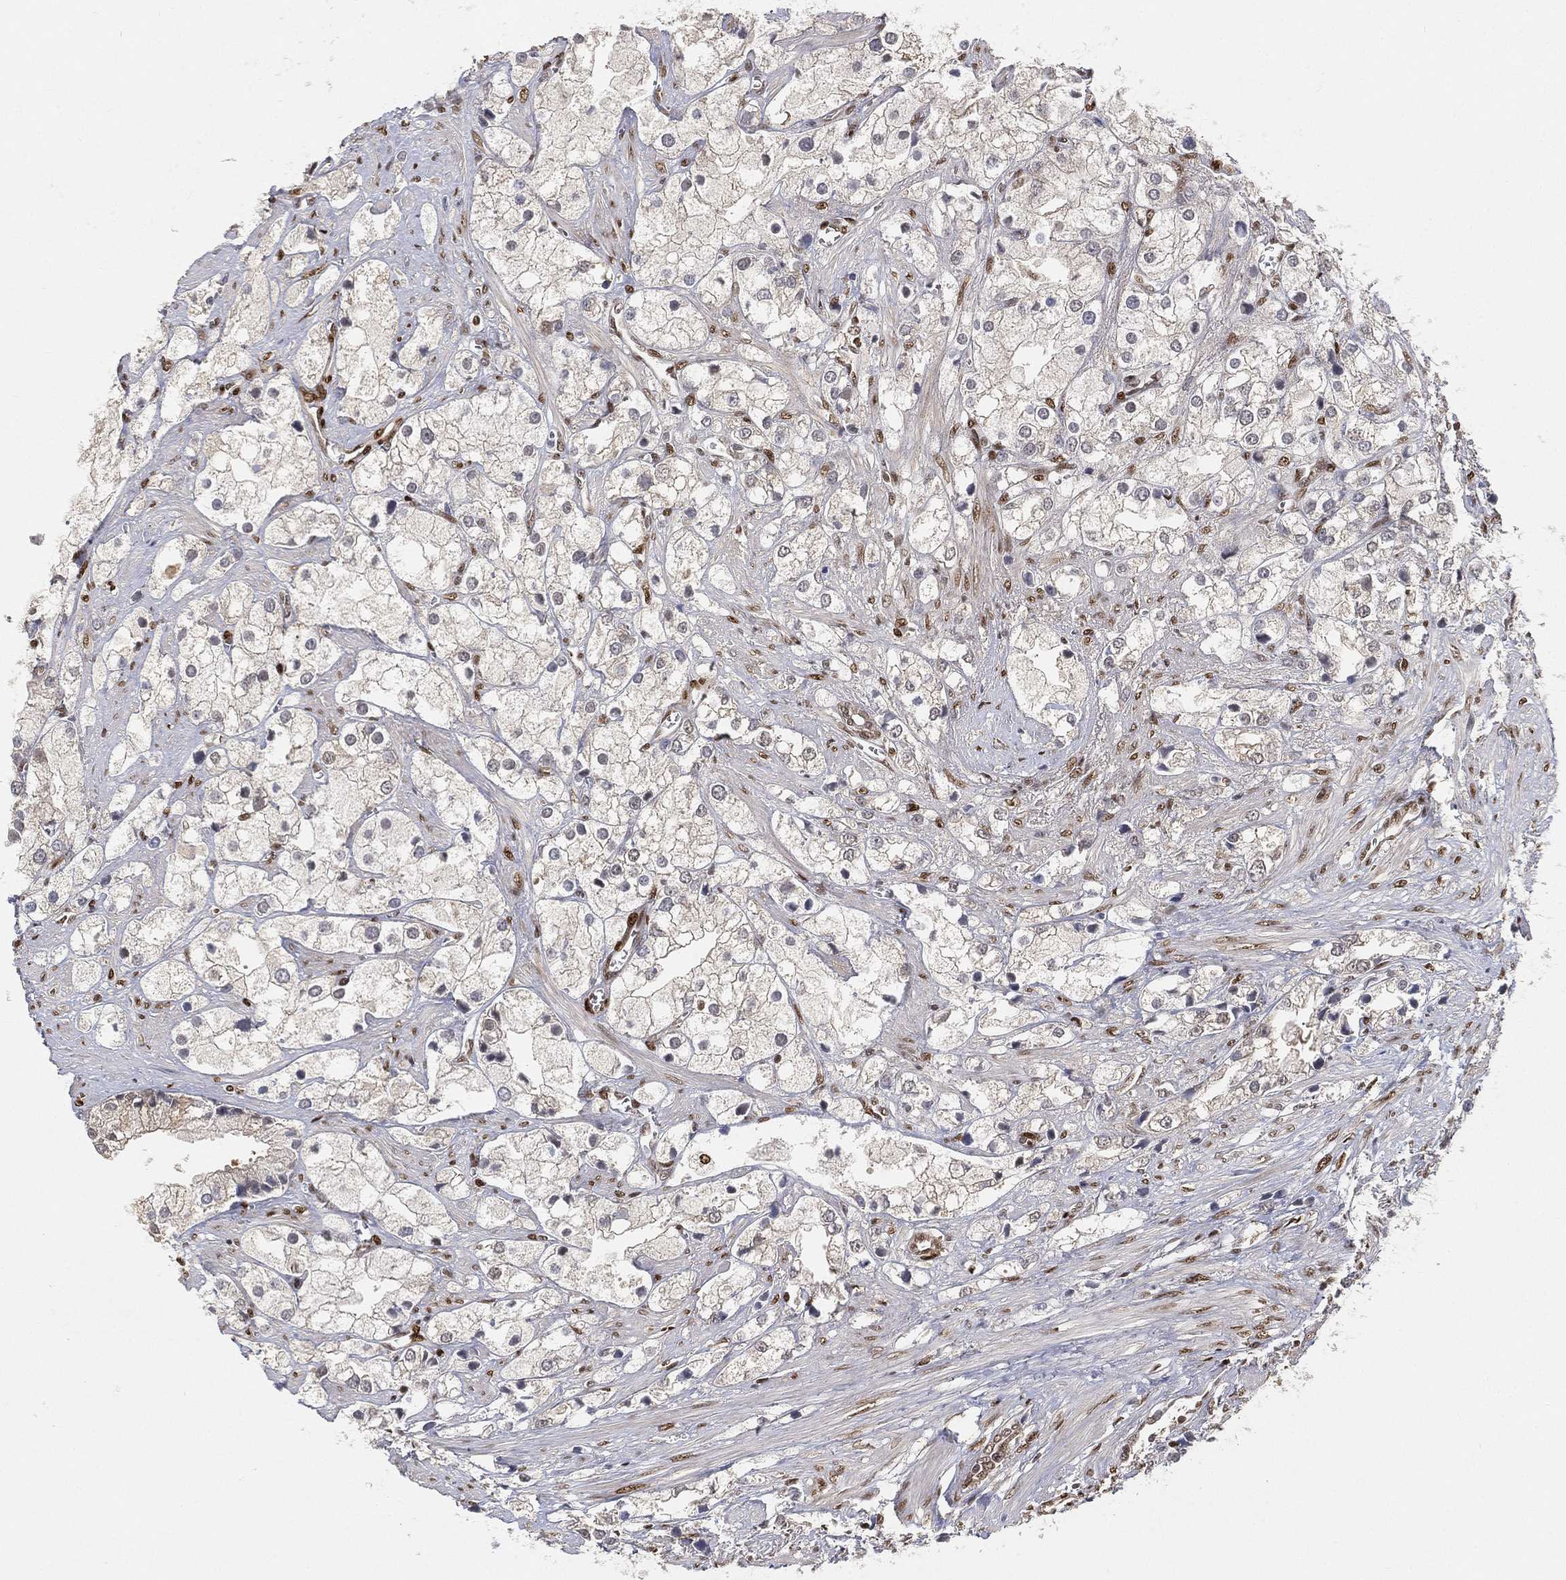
{"staining": {"intensity": "negative", "quantity": "none", "location": "none"}, "tissue": "prostate cancer", "cell_type": "Tumor cells", "image_type": "cancer", "snomed": [{"axis": "morphology", "description": "Adenocarcinoma, NOS"}, {"axis": "topography", "description": "Prostate and seminal vesicle, NOS"}, {"axis": "topography", "description": "Prostate"}], "caption": "DAB immunohistochemical staining of prostate cancer displays no significant positivity in tumor cells.", "gene": "CRTC3", "patient": {"sex": "male", "age": 79}}